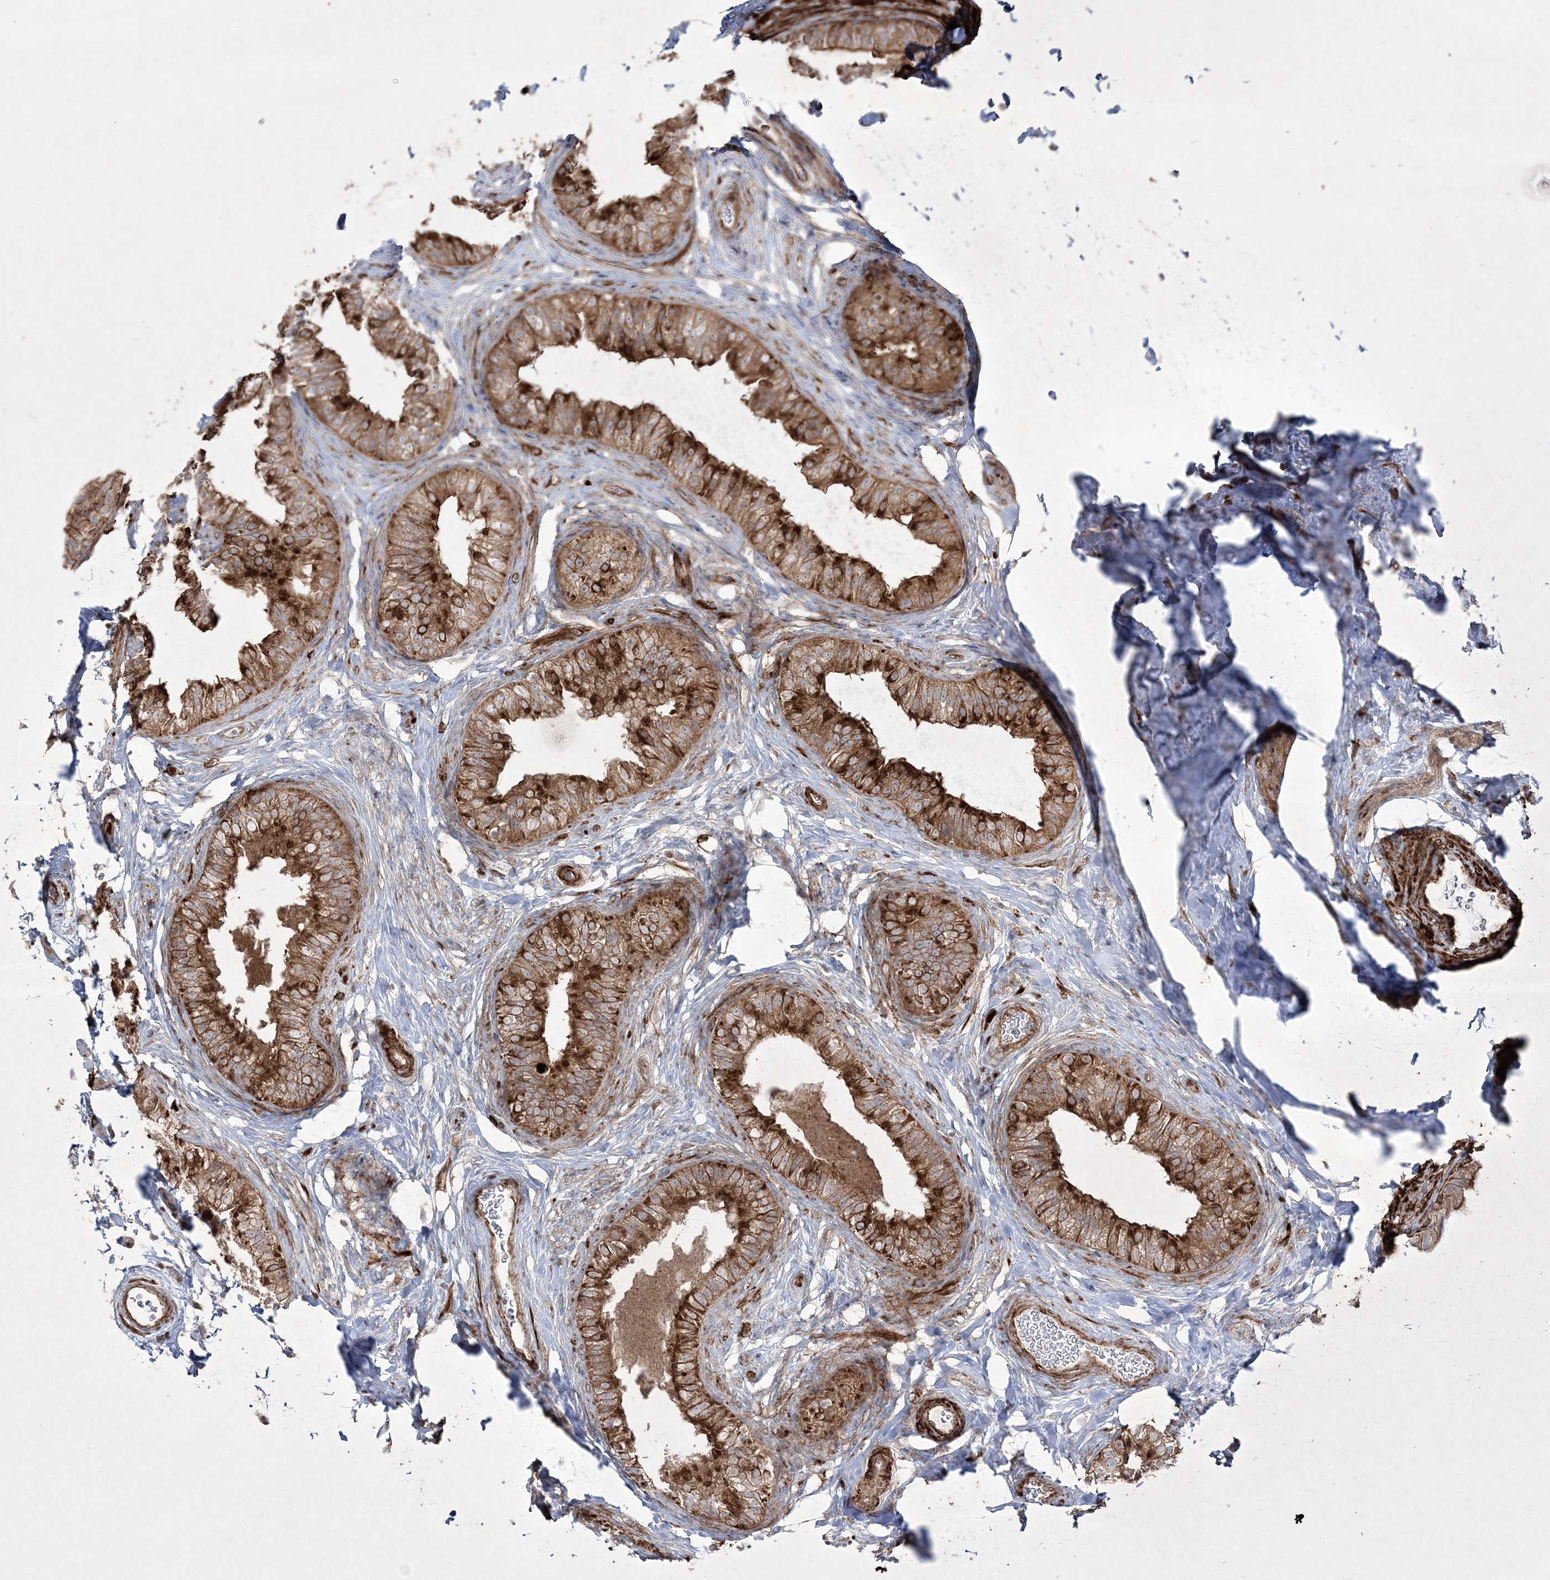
{"staining": {"intensity": "strong", "quantity": ">75%", "location": "cytoplasmic/membranous"}, "tissue": "epididymis", "cell_type": "Glandular cells", "image_type": "normal", "snomed": [{"axis": "morphology", "description": "Normal tissue, NOS"}, {"axis": "topography", "description": "Epididymis"}], "caption": "Strong cytoplasmic/membranous staining for a protein is identified in approximately >75% of glandular cells of unremarkable epididymis using IHC.", "gene": "RICTOR", "patient": {"sex": "male", "age": 49}}